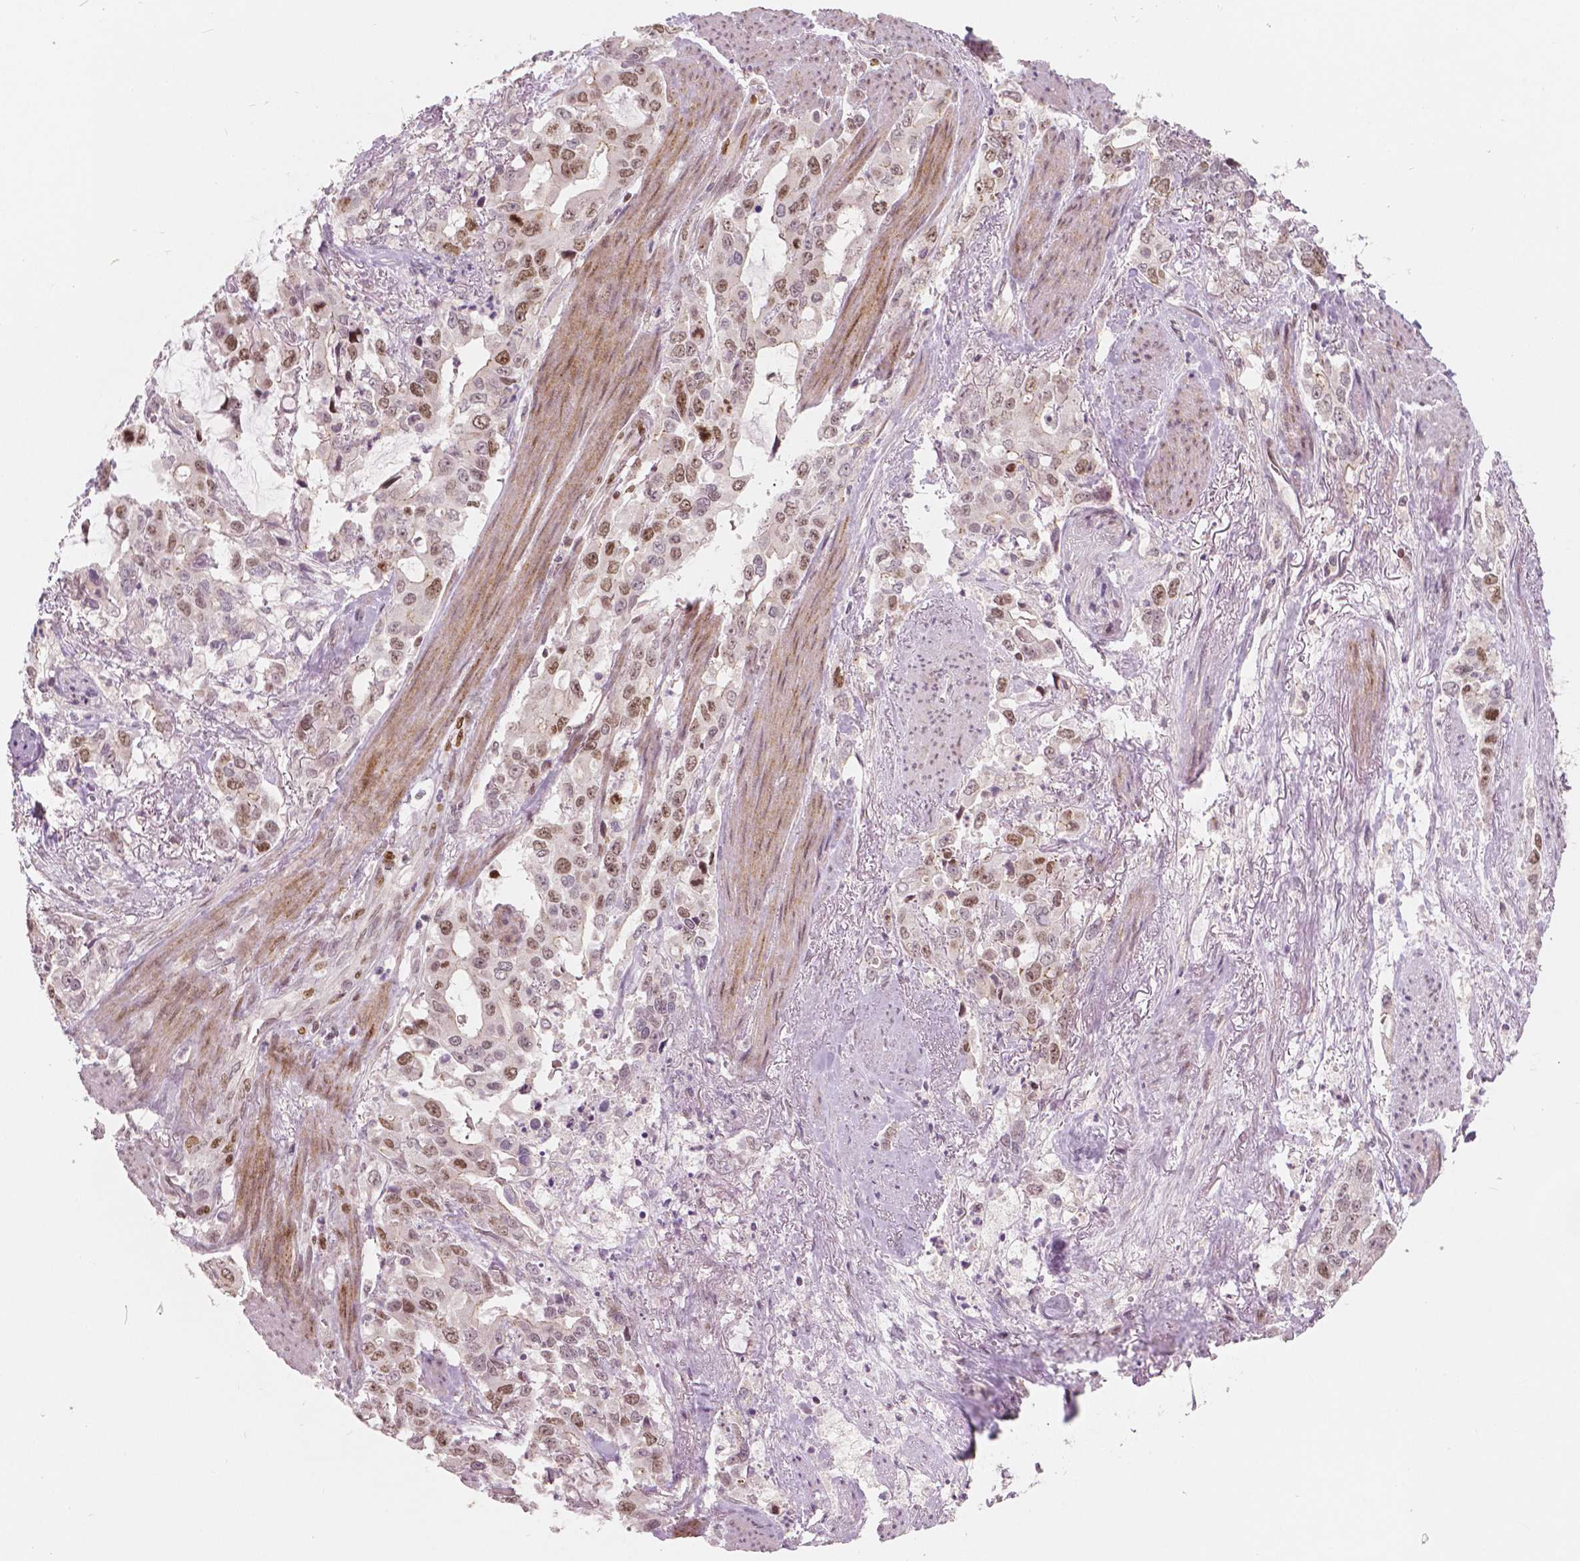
{"staining": {"intensity": "strong", "quantity": ">75%", "location": "nuclear"}, "tissue": "stomach cancer", "cell_type": "Tumor cells", "image_type": "cancer", "snomed": [{"axis": "morphology", "description": "Adenocarcinoma, NOS"}, {"axis": "topography", "description": "Stomach, upper"}], "caption": "Stomach cancer stained for a protein reveals strong nuclear positivity in tumor cells. (Brightfield microscopy of DAB IHC at high magnification).", "gene": "NSD2", "patient": {"sex": "male", "age": 85}}